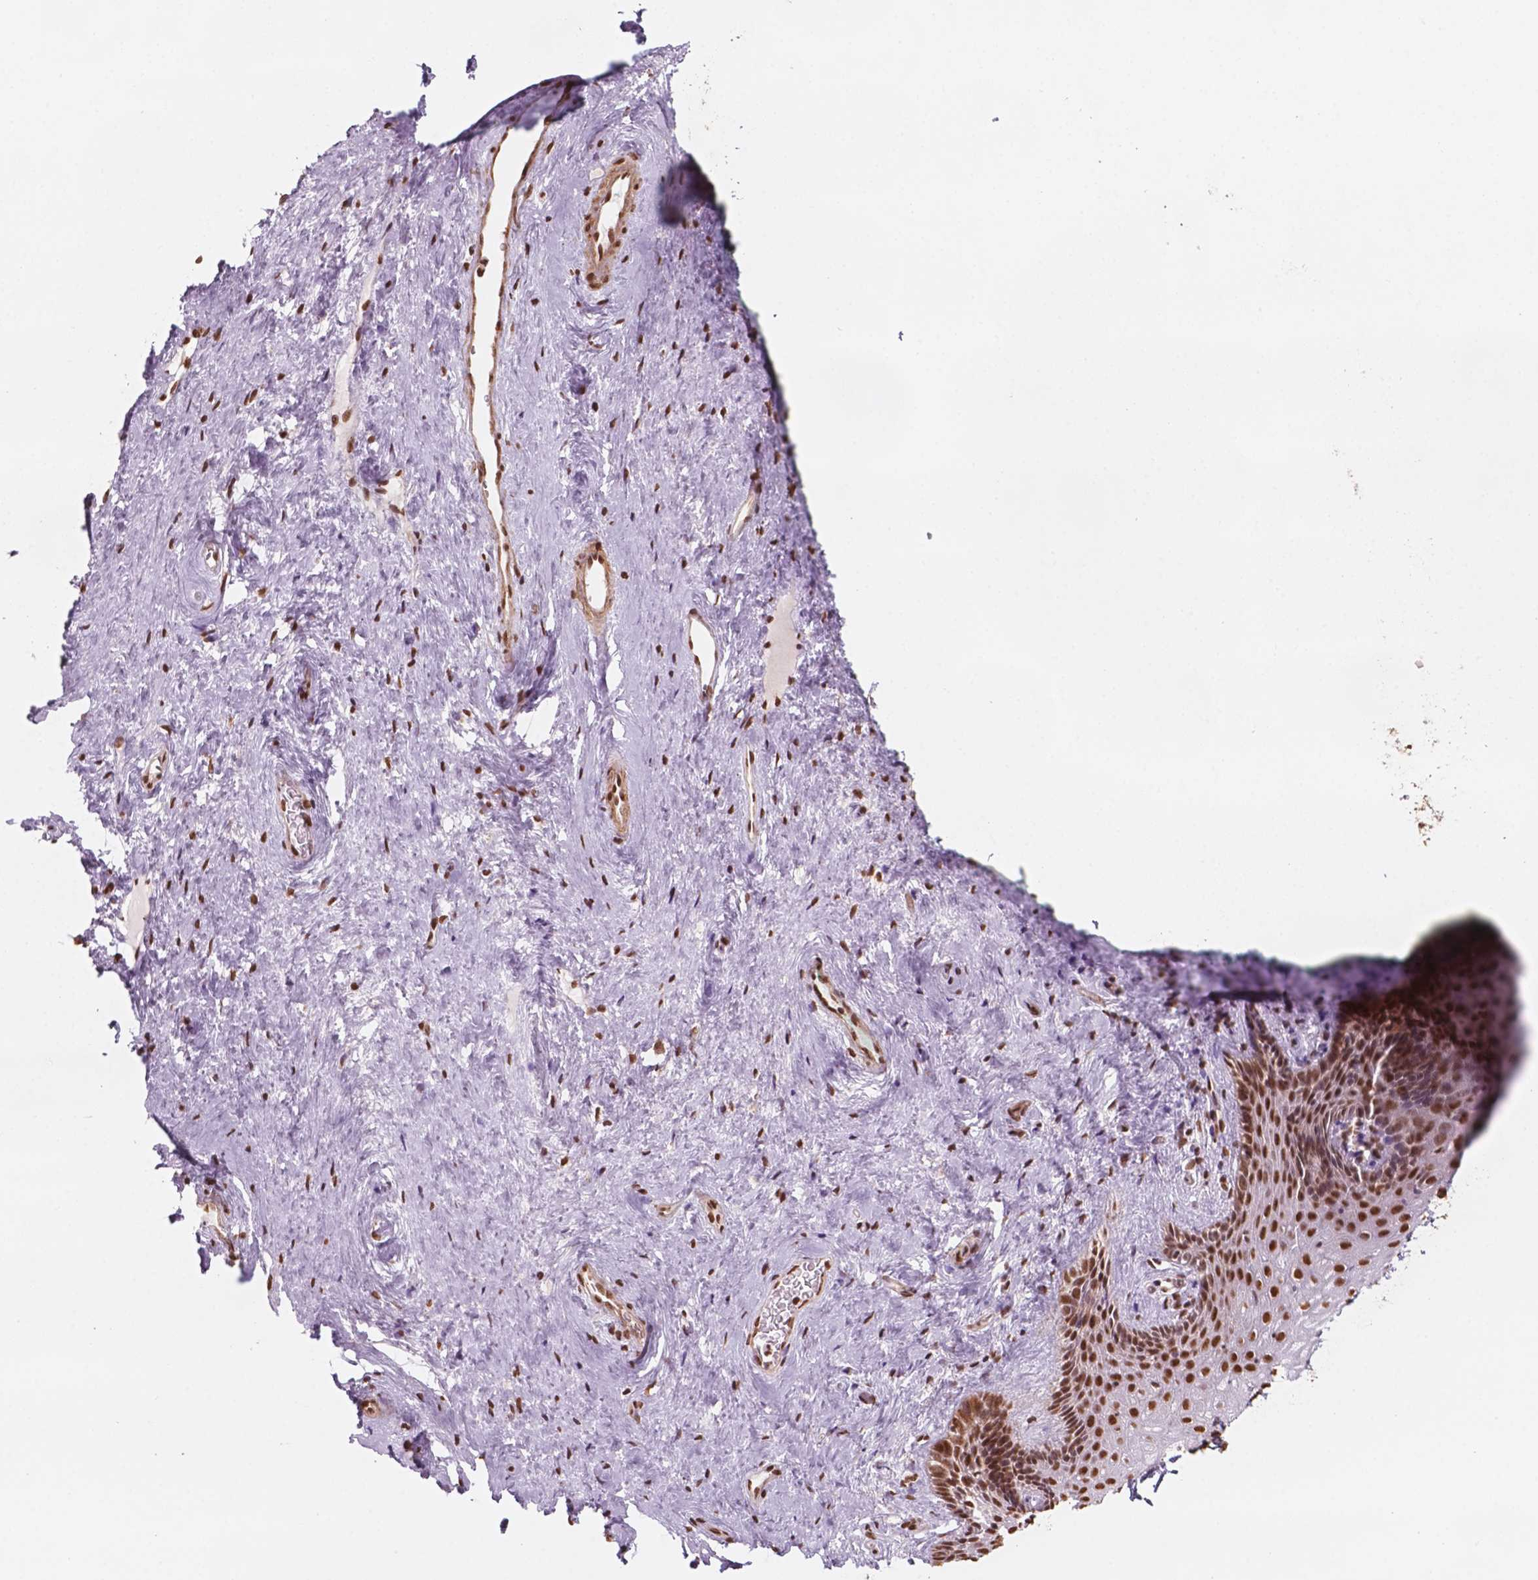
{"staining": {"intensity": "strong", "quantity": ">75%", "location": "nuclear"}, "tissue": "vagina", "cell_type": "Squamous epithelial cells", "image_type": "normal", "snomed": [{"axis": "morphology", "description": "Normal tissue, NOS"}, {"axis": "topography", "description": "Vagina"}], "caption": "Benign vagina was stained to show a protein in brown. There is high levels of strong nuclear positivity in approximately >75% of squamous epithelial cells. The staining was performed using DAB (3,3'-diaminobenzidine) to visualize the protein expression in brown, while the nuclei were stained in blue with hematoxylin (Magnification: 20x).", "gene": "GTF3C5", "patient": {"sex": "female", "age": 45}}